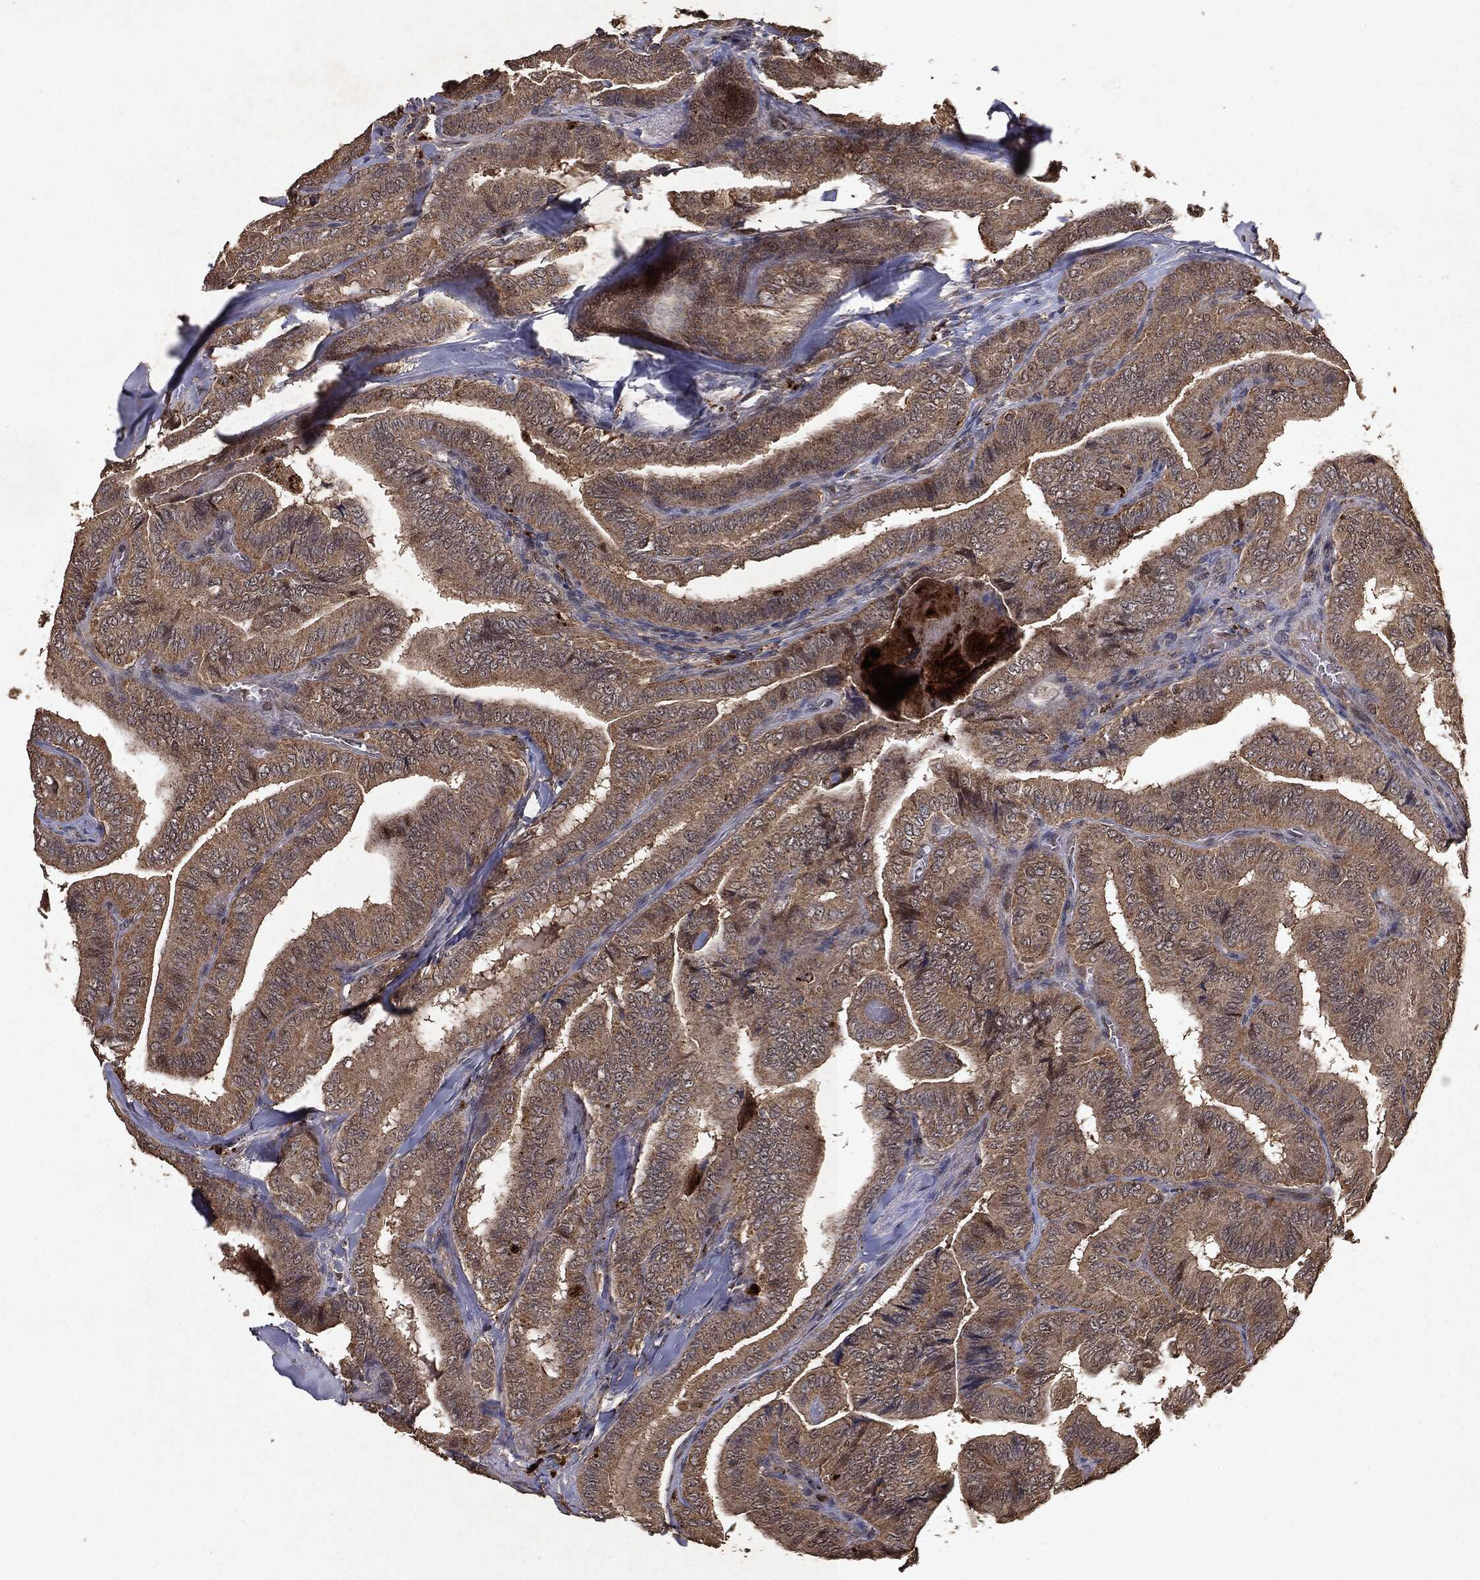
{"staining": {"intensity": "weak", "quantity": ">75%", "location": "cytoplasmic/membranous"}, "tissue": "thyroid cancer", "cell_type": "Tumor cells", "image_type": "cancer", "snomed": [{"axis": "morphology", "description": "Papillary adenocarcinoma, NOS"}, {"axis": "topography", "description": "Thyroid gland"}], "caption": "Approximately >75% of tumor cells in thyroid cancer (papillary adenocarcinoma) display weak cytoplasmic/membranous protein staining as visualized by brown immunohistochemical staining.", "gene": "MTOR", "patient": {"sex": "male", "age": 61}}